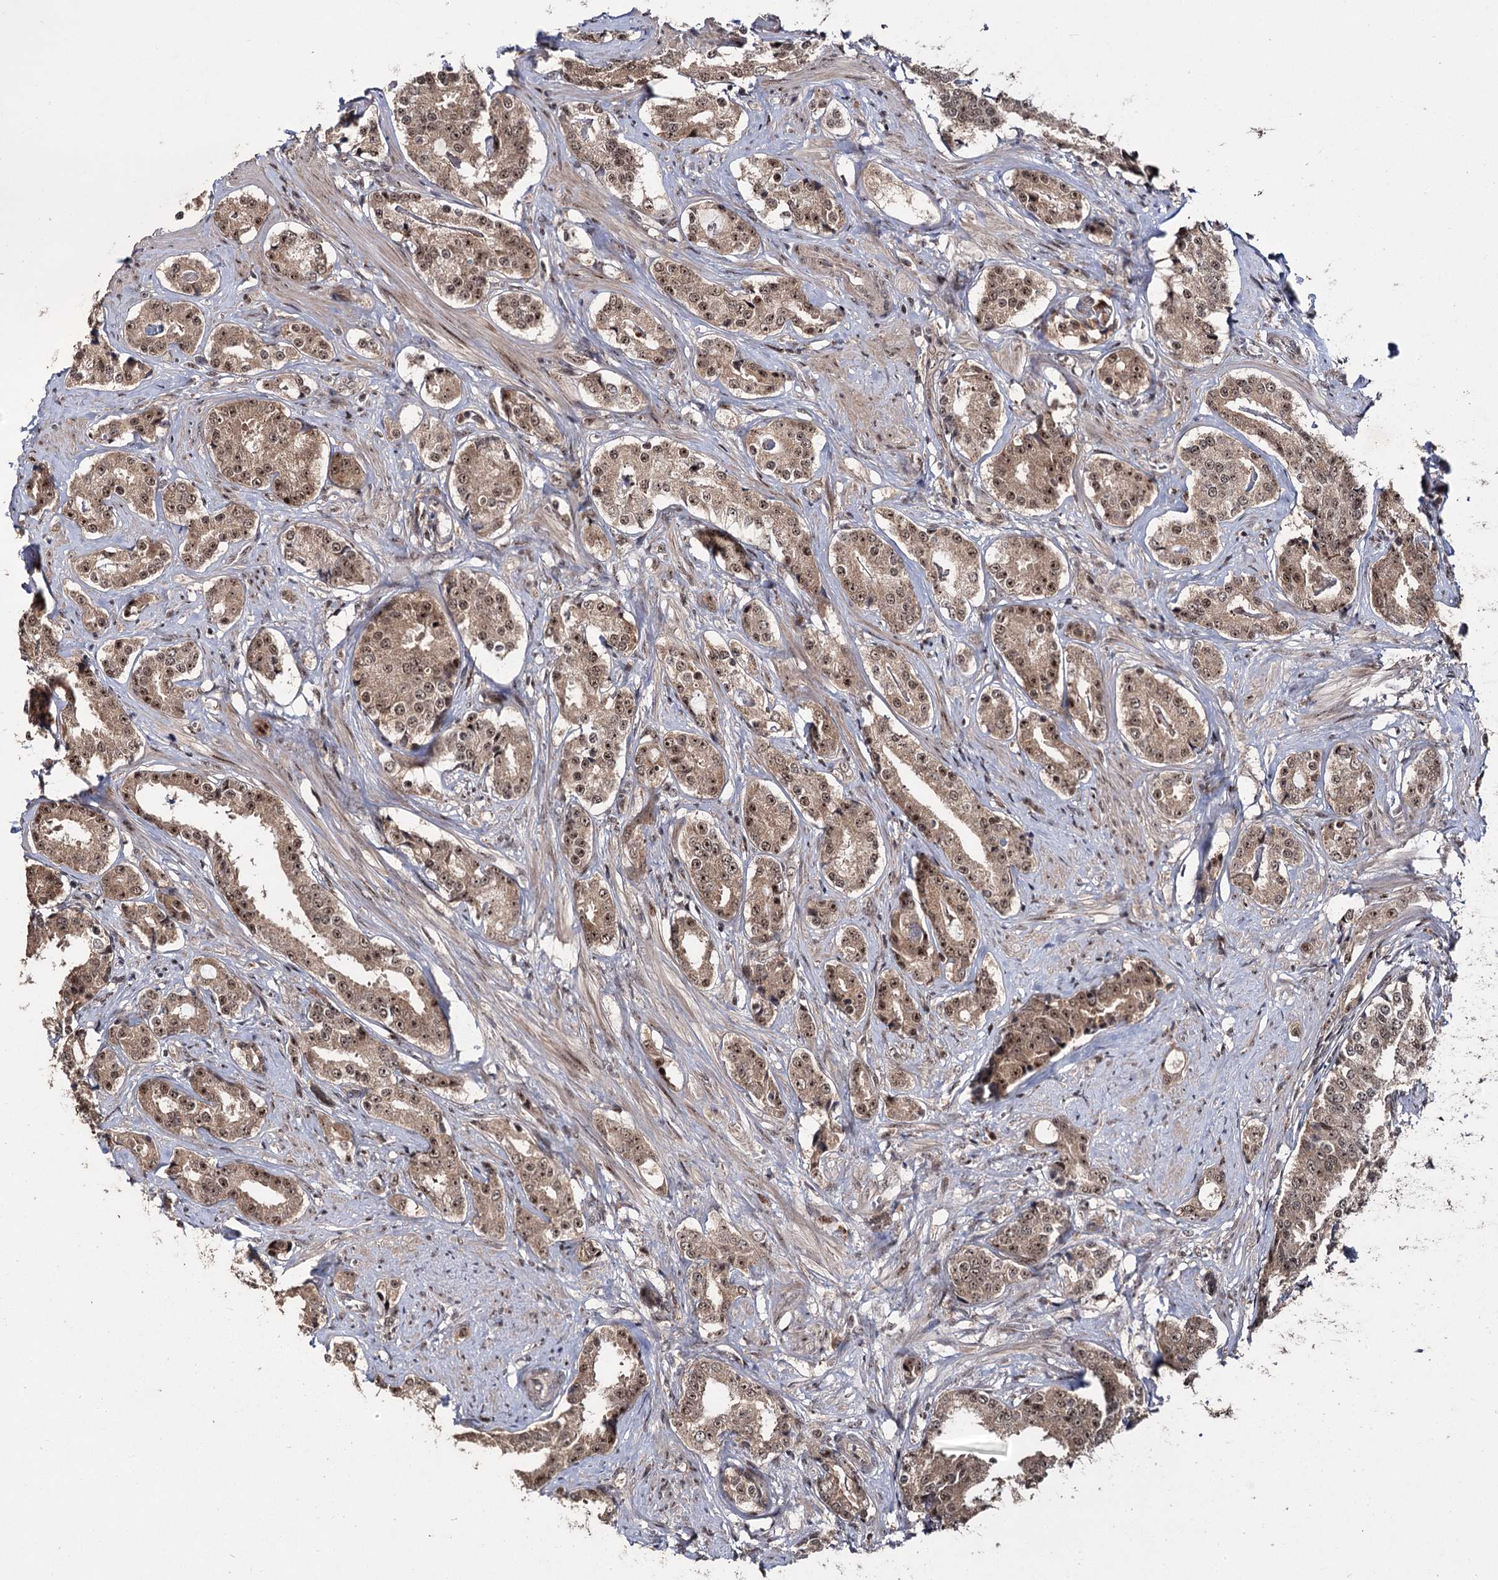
{"staining": {"intensity": "moderate", "quantity": ">75%", "location": "cytoplasmic/membranous,nuclear"}, "tissue": "prostate cancer", "cell_type": "Tumor cells", "image_type": "cancer", "snomed": [{"axis": "morphology", "description": "Adenocarcinoma, High grade"}, {"axis": "topography", "description": "Prostate"}], "caption": "There is medium levels of moderate cytoplasmic/membranous and nuclear staining in tumor cells of adenocarcinoma (high-grade) (prostate), as demonstrated by immunohistochemical staining (brown color).", "gene": "MKNK2", "patient": {"sex": "male", "age": 58}}